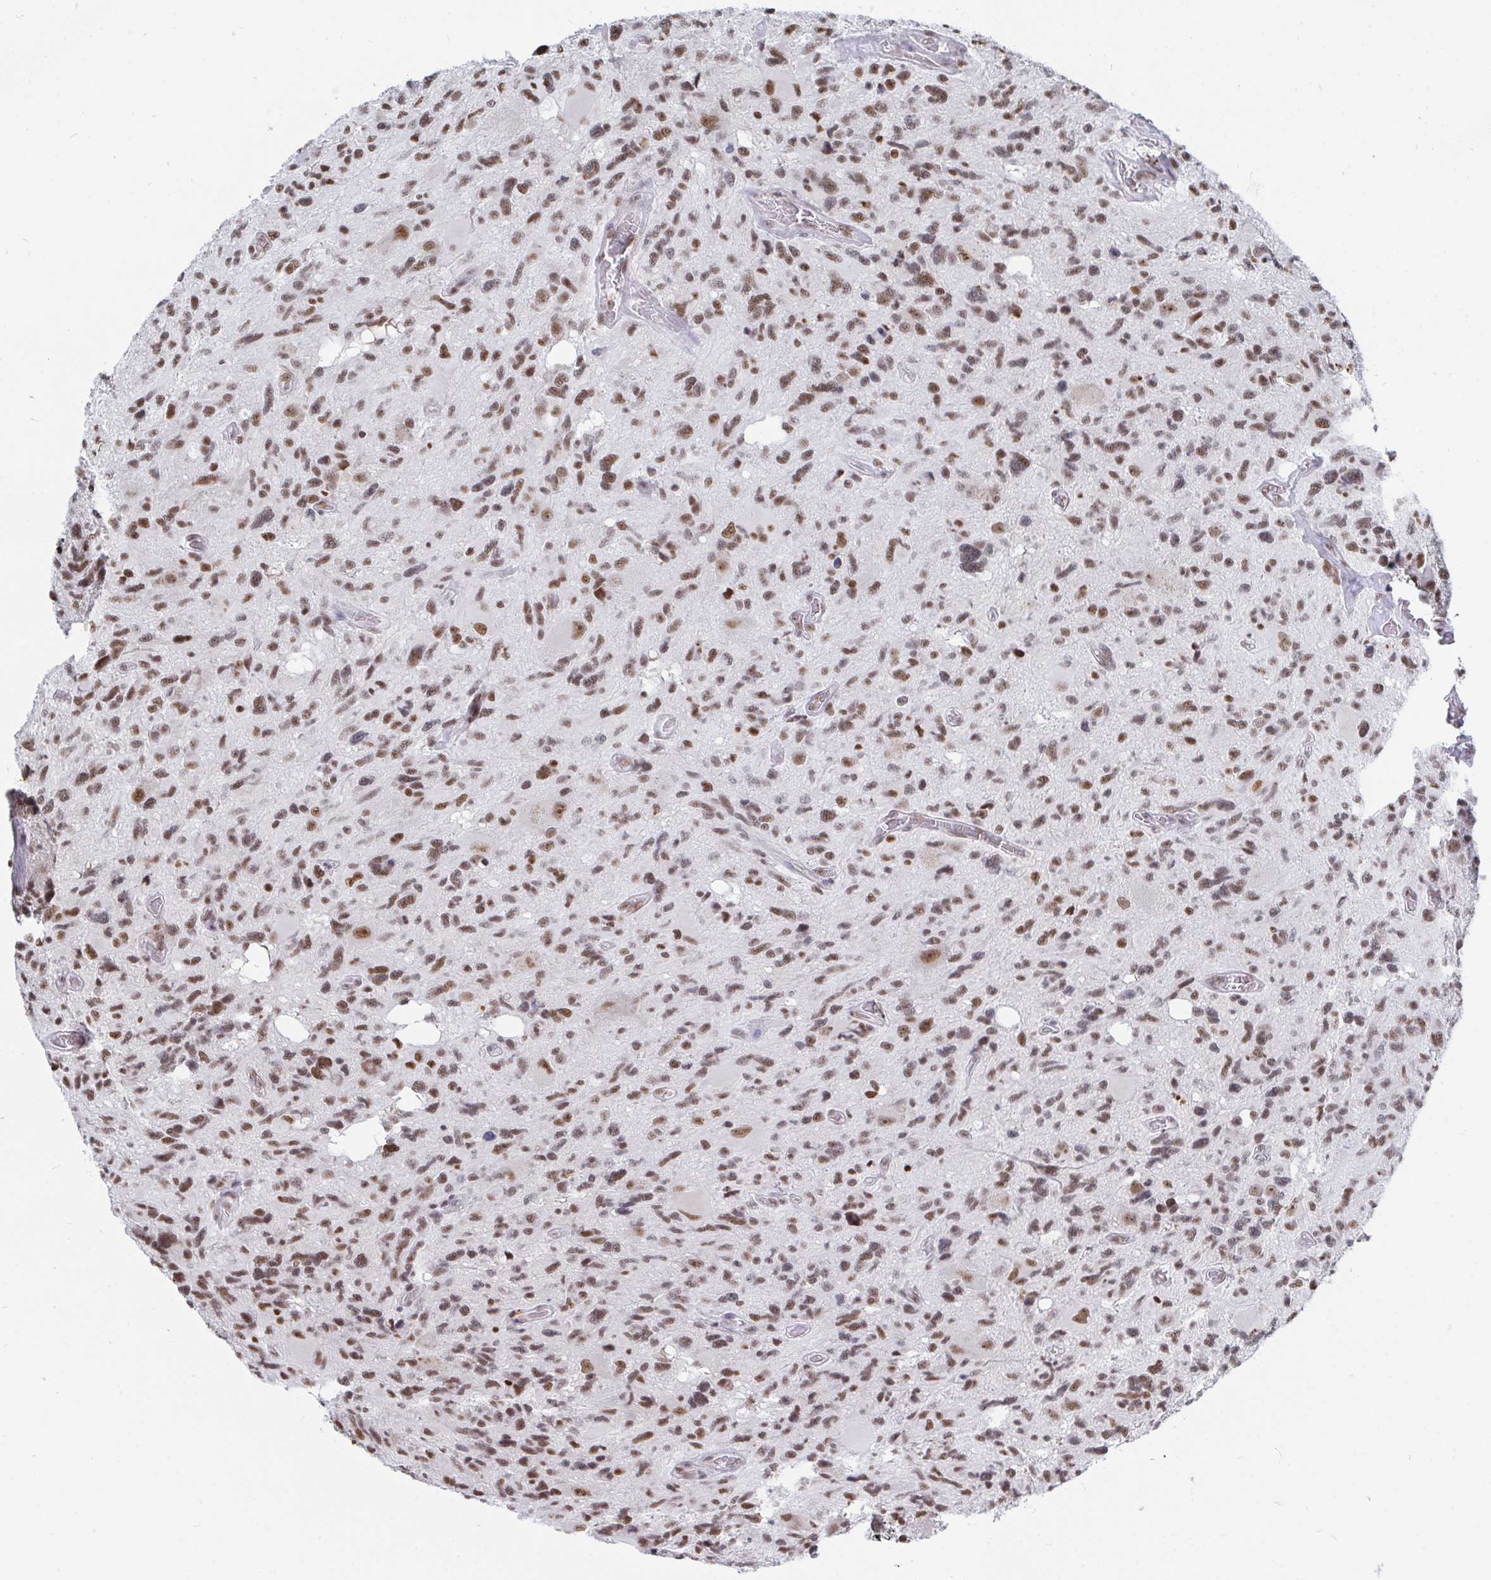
{"staining": {"intensity": "moderate", "quantity": ">75%", "location": "nuclear"}, "tissue": "glioma", "cell_type": "Tumor cells", "image_type": "cancer", "snomed": [{"axis": "morphology", "description": "Glioma, malignant, High grade"}, {"axis": "topography", "description": "Brain"}], "caption": "The immunohistochemical stain shows moderate nuclear staining in tumor cells of malignant glioma (high-grade) tissue.", "gene": "TRIP12", "patient": {"sex": "male", "age": 49}}